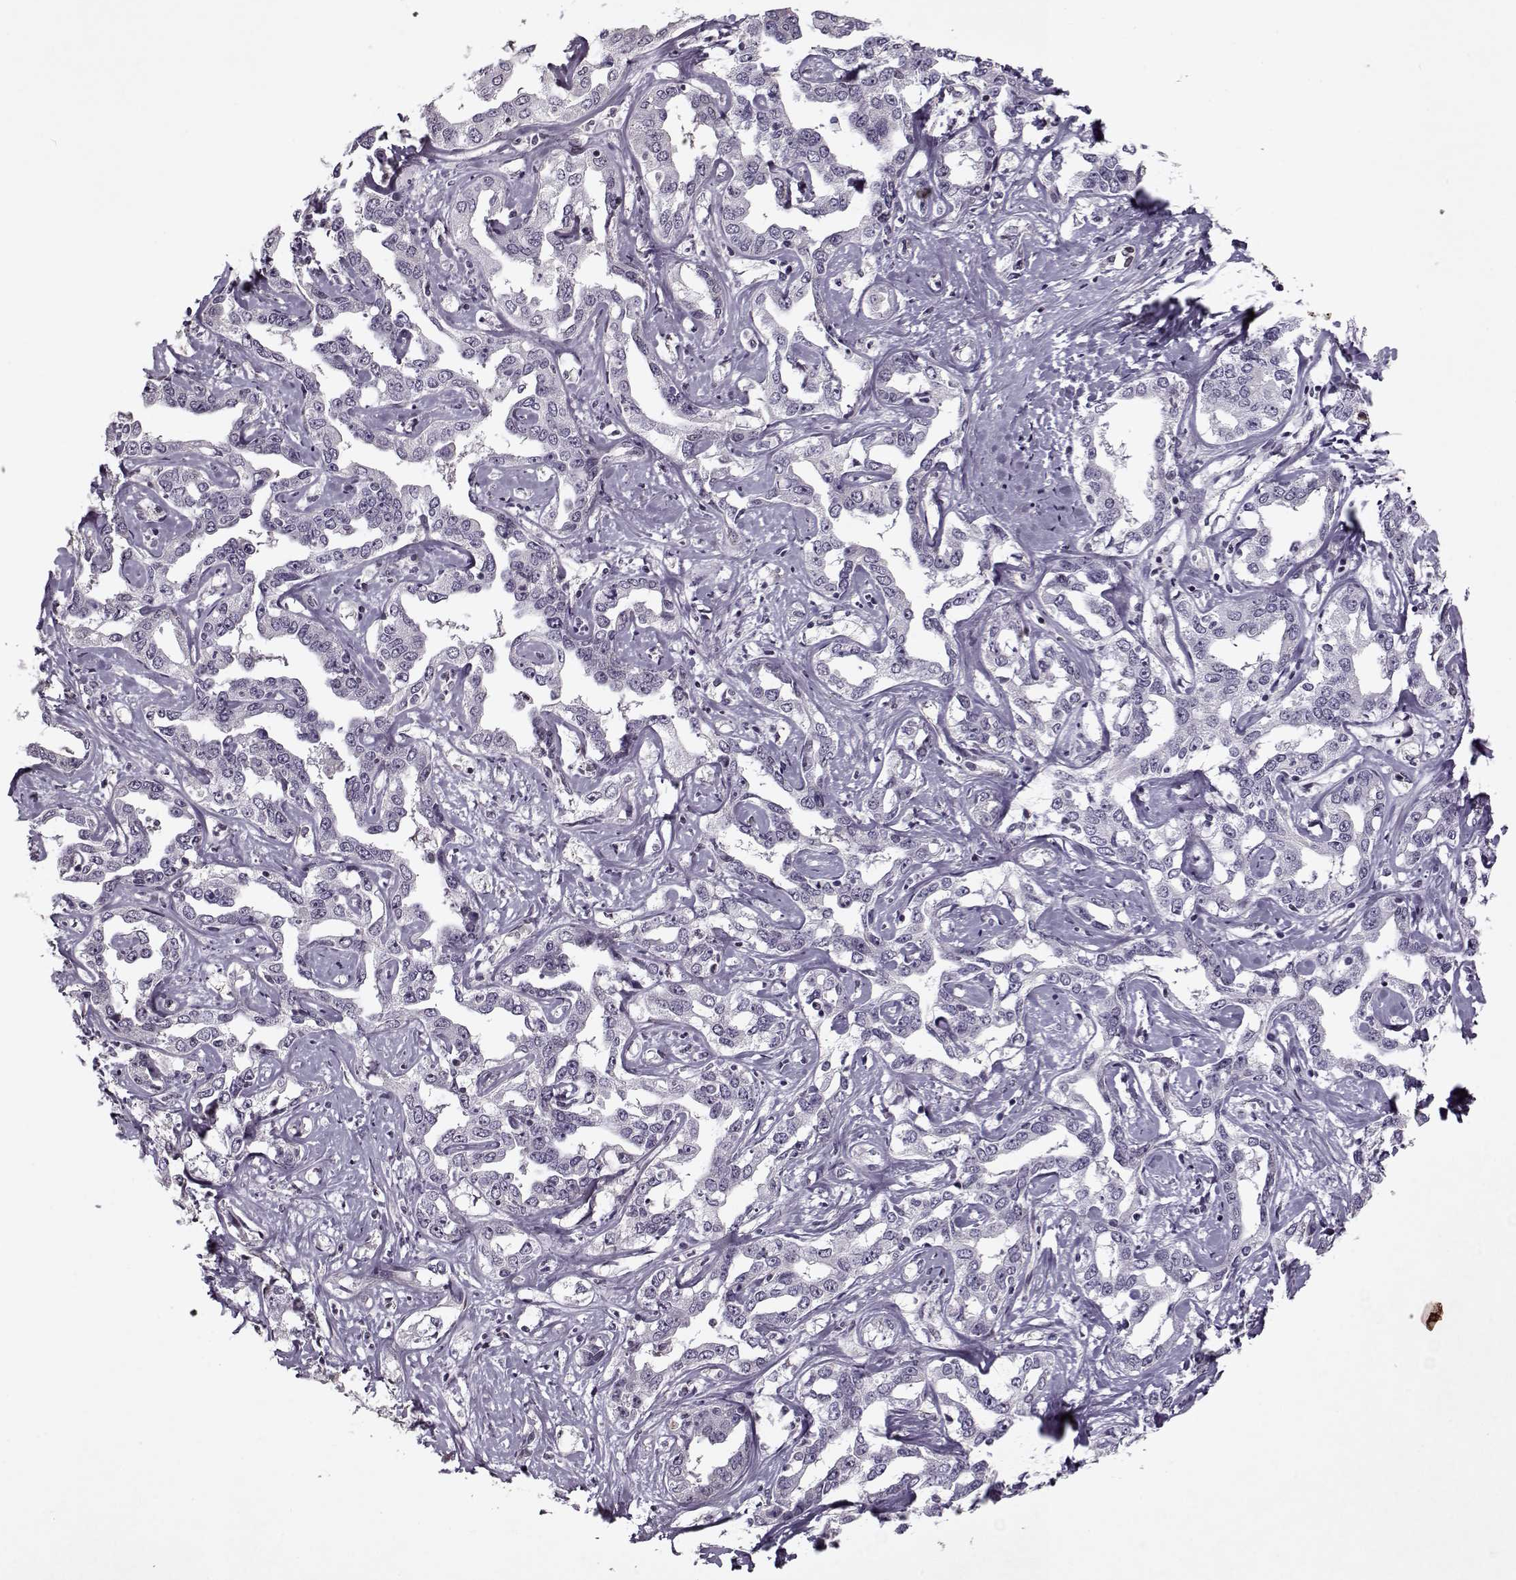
{"staining": {"intensity": "negative", "quantity": "none", "location": "none"}, "tissue": "liver cancer", "cell_type": "Tumor cells", "image_type": "cancer", "snomed": [{"axis": "morphology", "description": "Cholangiocarcinoma"}, {"axis": "topography", "description": "Liver"}], "caption": "DAB immunohistochemical staining of human liver cancer (cholangiocarcinoma) displays no significant positivity in tumor cells.", "gene": "KRT9", "patient": {"sex": "male", "age": 59}}